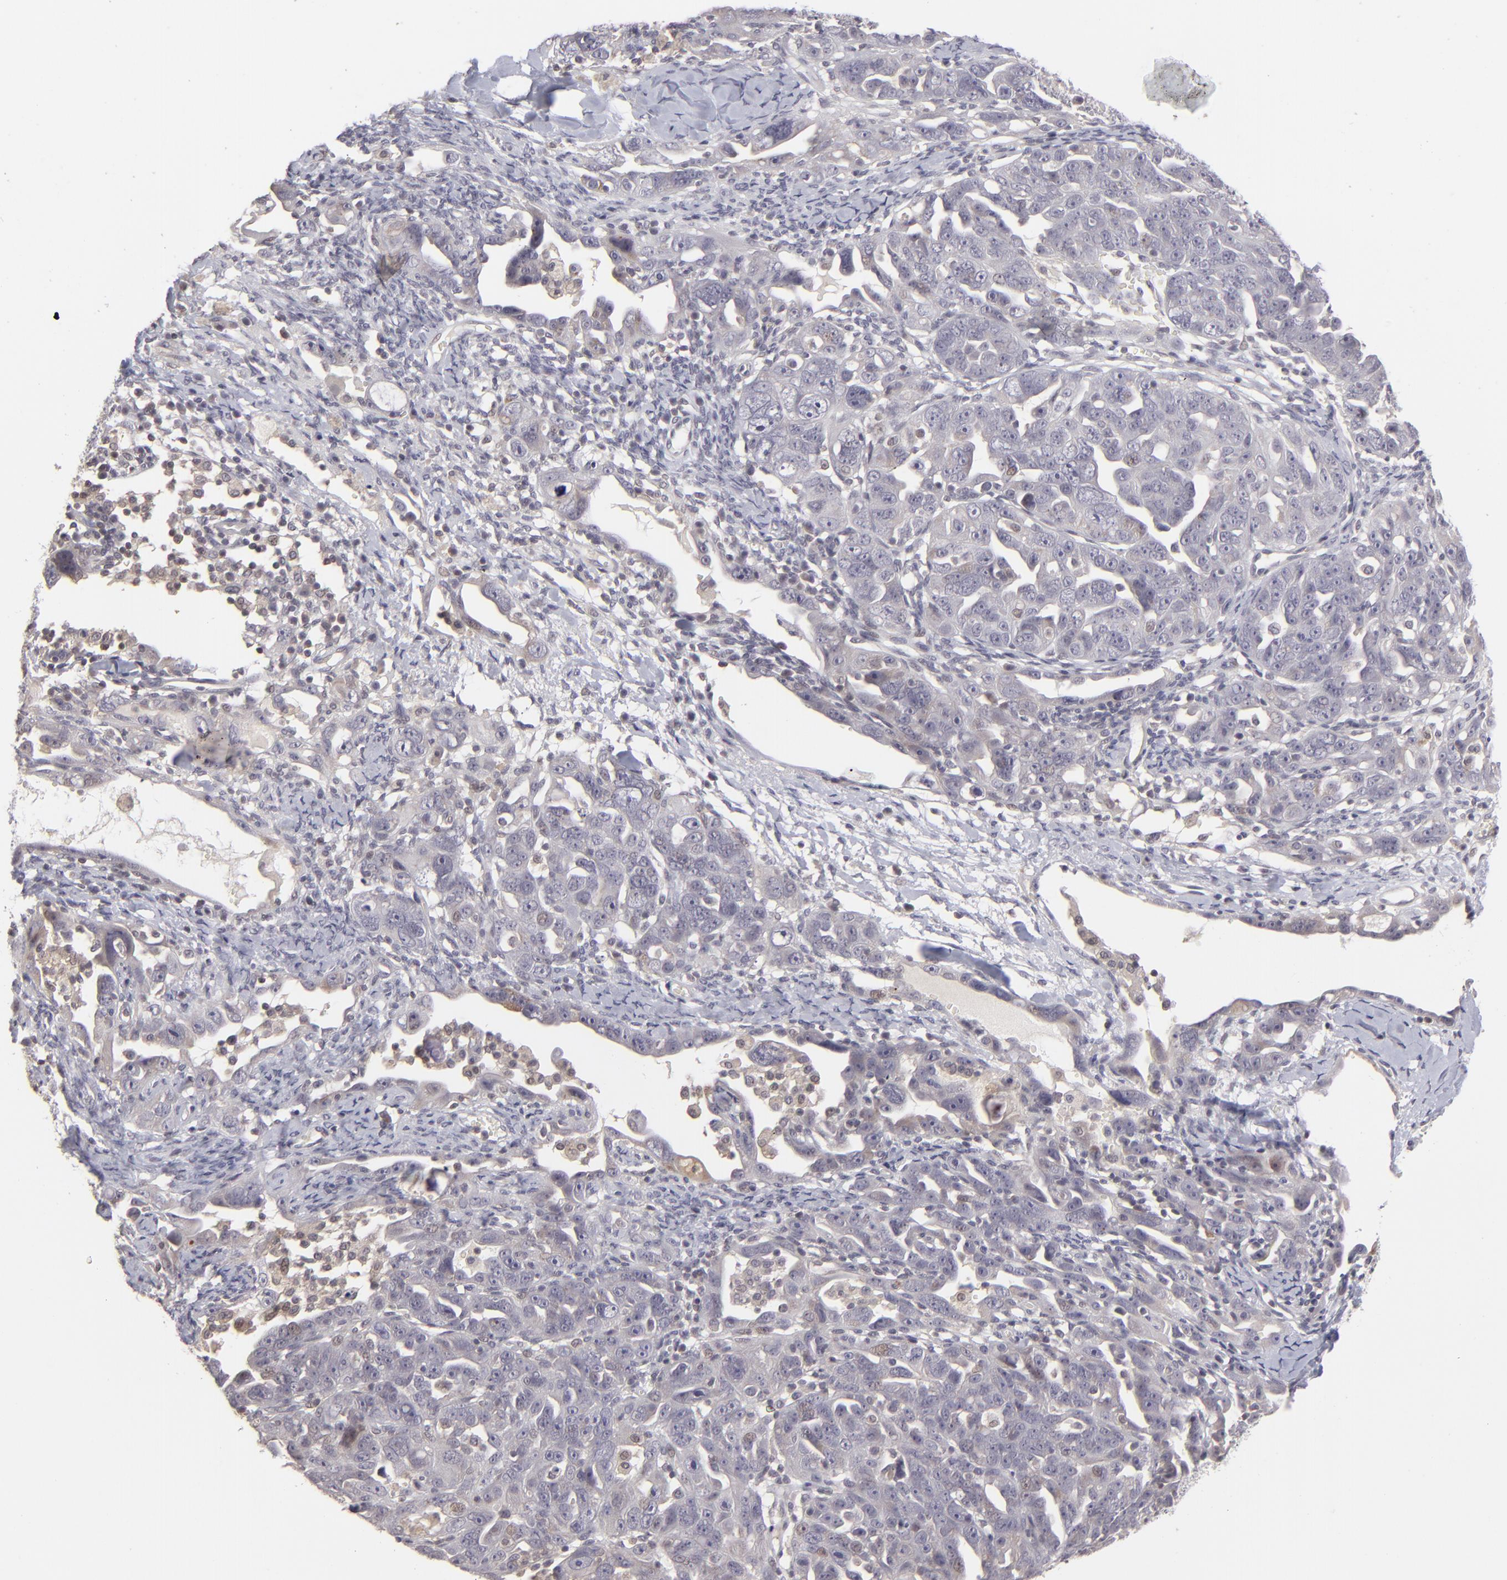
{"staining": {"intensity": "negative", "quantity": "none", "location": "none"}, "tissue": "ovarian cancer", "cell_type": "Tumor cells", "image_type": "cancer", "snomed": [{"axis": "morphology", "description": "Cystadenocarcinoma, serous, NOS"}, {"axis": "topography", "description": "Ovary"}], "caption": "Ovarian cancer stained for a protein using IHC shows no positivity tumor cells.", "gene": "CLDN2", "patient": {"sex": "female", "age": 66}}